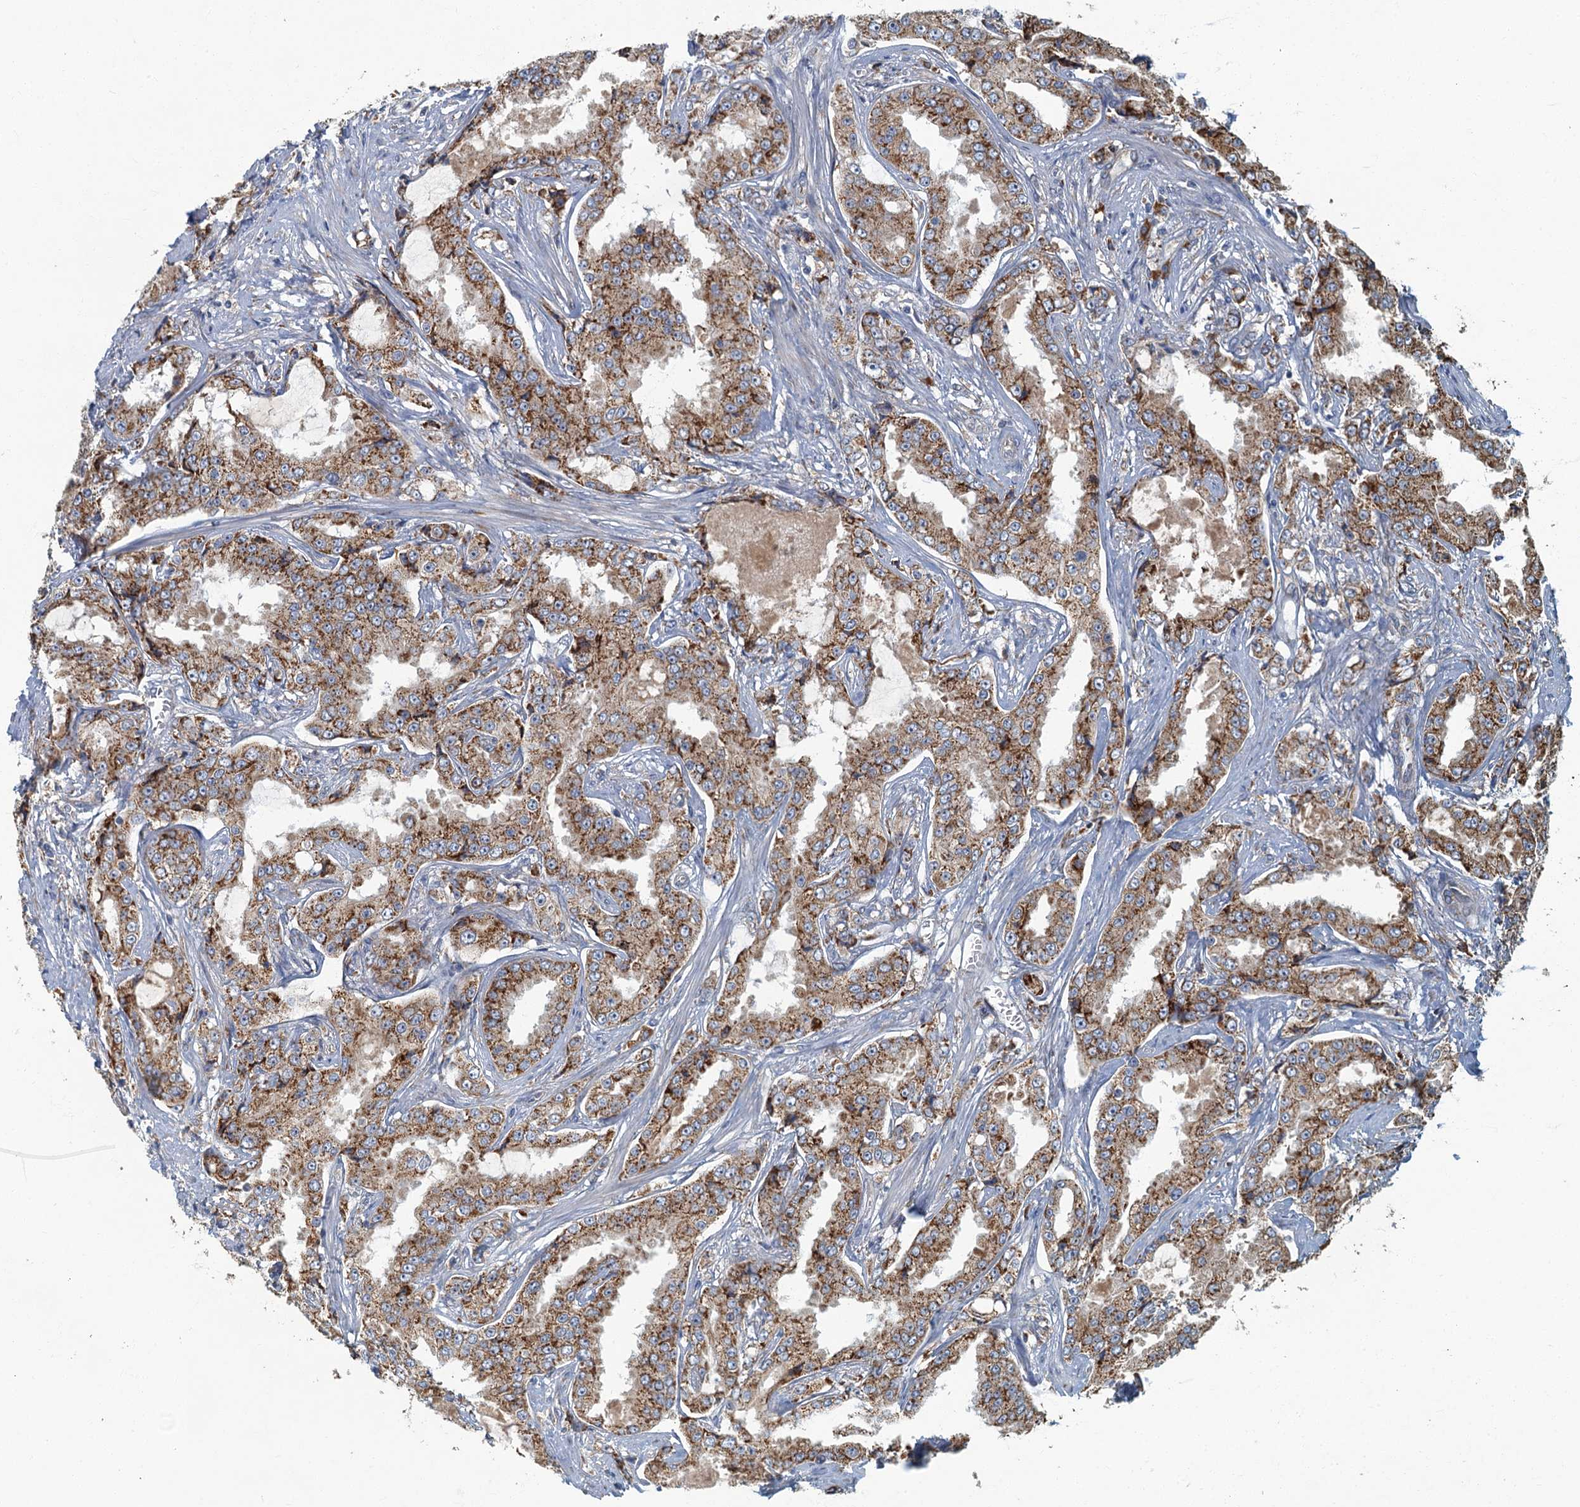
{"staining": {"intensity": "strong", "quantity": ">75%", "location": "cytoplasmic/membranous"}, "tissue": "prostate cancer", "cell_type": "Tumor cells", "image_type": "cancer", "snomed": [{"axis": "morphology", "description": "Adenocarcinoma, High grade"}, {"axis": "topography", "description": "Prostate"}], "caption": "This is an image of IHC staining of prostate cancer, which shows strong staining in the cytoplasmic/membranous of tumor cells.", "gene": "SPDYC", "patient": {"sex": "male", "age": 73}}